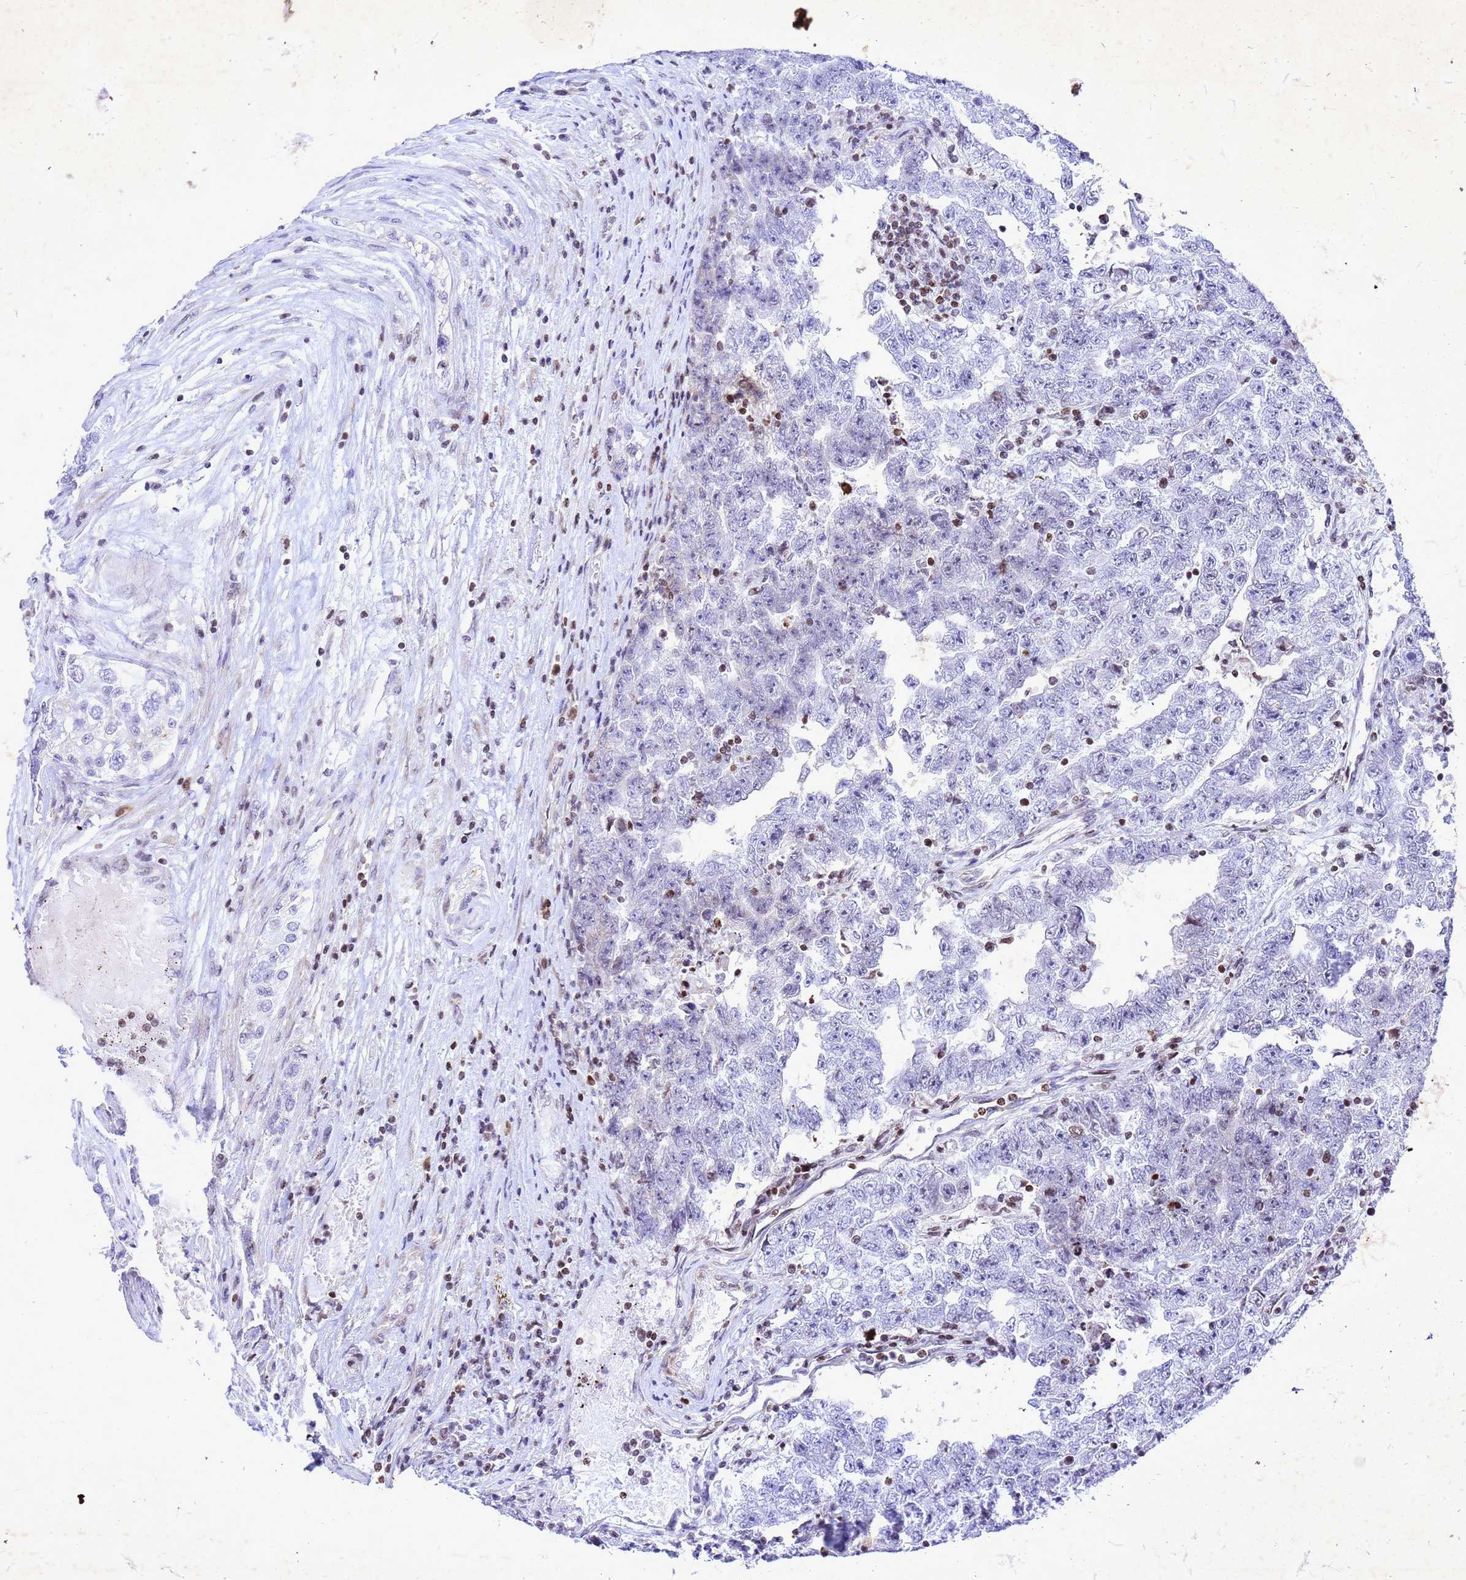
{"staining": {"intensity": "negative", "quantity": "none", "location": "none"}, "tissue": "testis cancer", "cell_type": "Tumor cells", "image_type": "cancer", "snomed": [{"axis": "morphology", "description": "Carcinoma, Embryonal, NOS"}, {"axis": "topography", "description": "Testis"}], "caption": "Immunohistochemical staining of human testis embryonal carcinoma demonstrates no significant positivity in tumor cells.", "gene": "COPS9", "patient": {"sex": "male", "age": 25}}